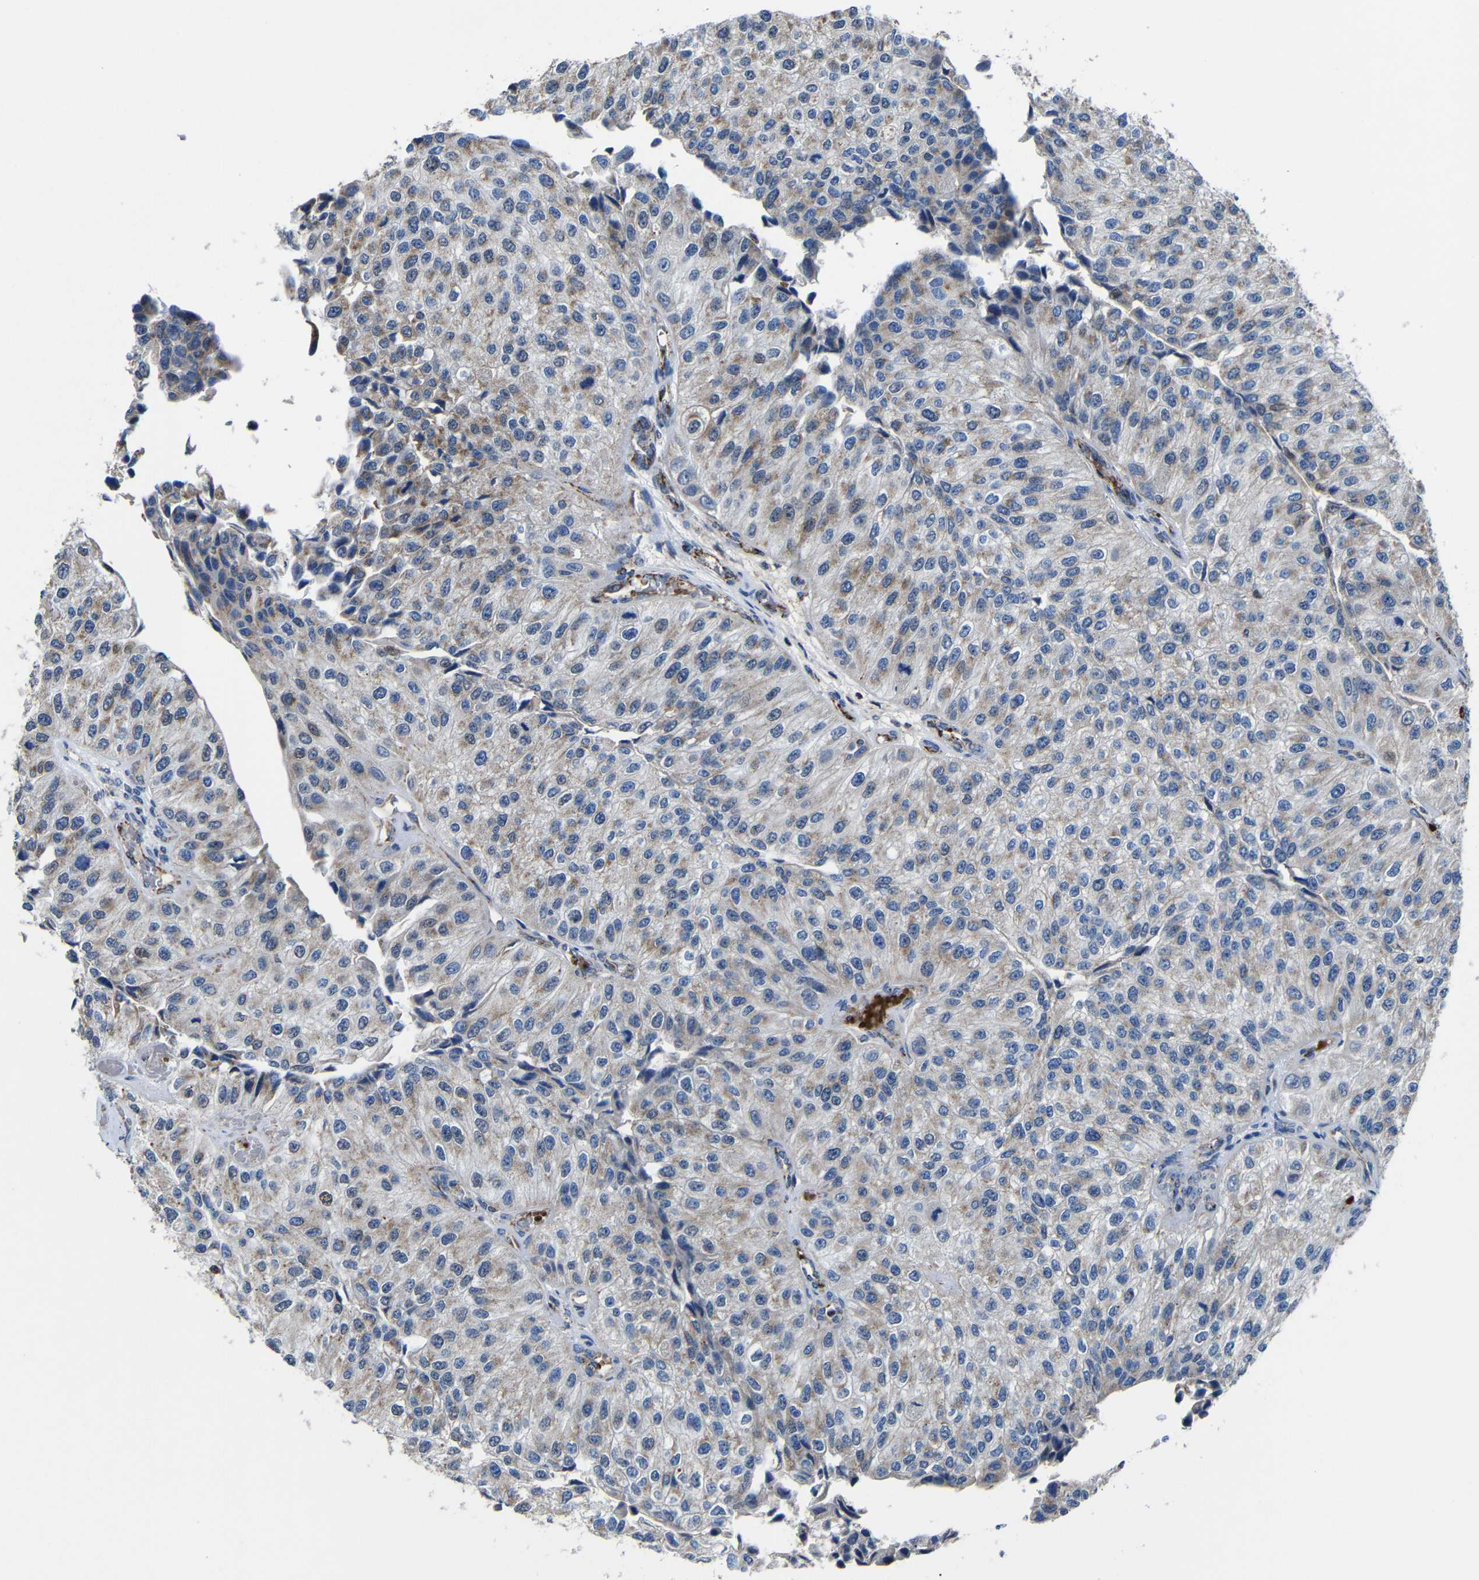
{"staining": {"intensity": "weak", "quantity": "25%-75%", "location": "cytoplasmic/membranous"}, "tissue": "urothelial cancer", "cell_type": "Tumor cells", "image_type": "cancer", "snomed": [{"axis": "morphology", "description": "Urothelial carcinoma, High grade"}, {"axis": "topography", "description": "Kidney"}, {"axis": "topography", "description": "Urinary bladder"}], "caption": "This image shows urothelial cancer stained with immunohistochemistry (IHC) to label a protein in brown. The cytoplasmic/membranous of tumor cells show weak positivity for the protein. Nuclei are counter-stained blue.", "gene": "CA5B", "patient": {"sex": "male", "age": 77}}